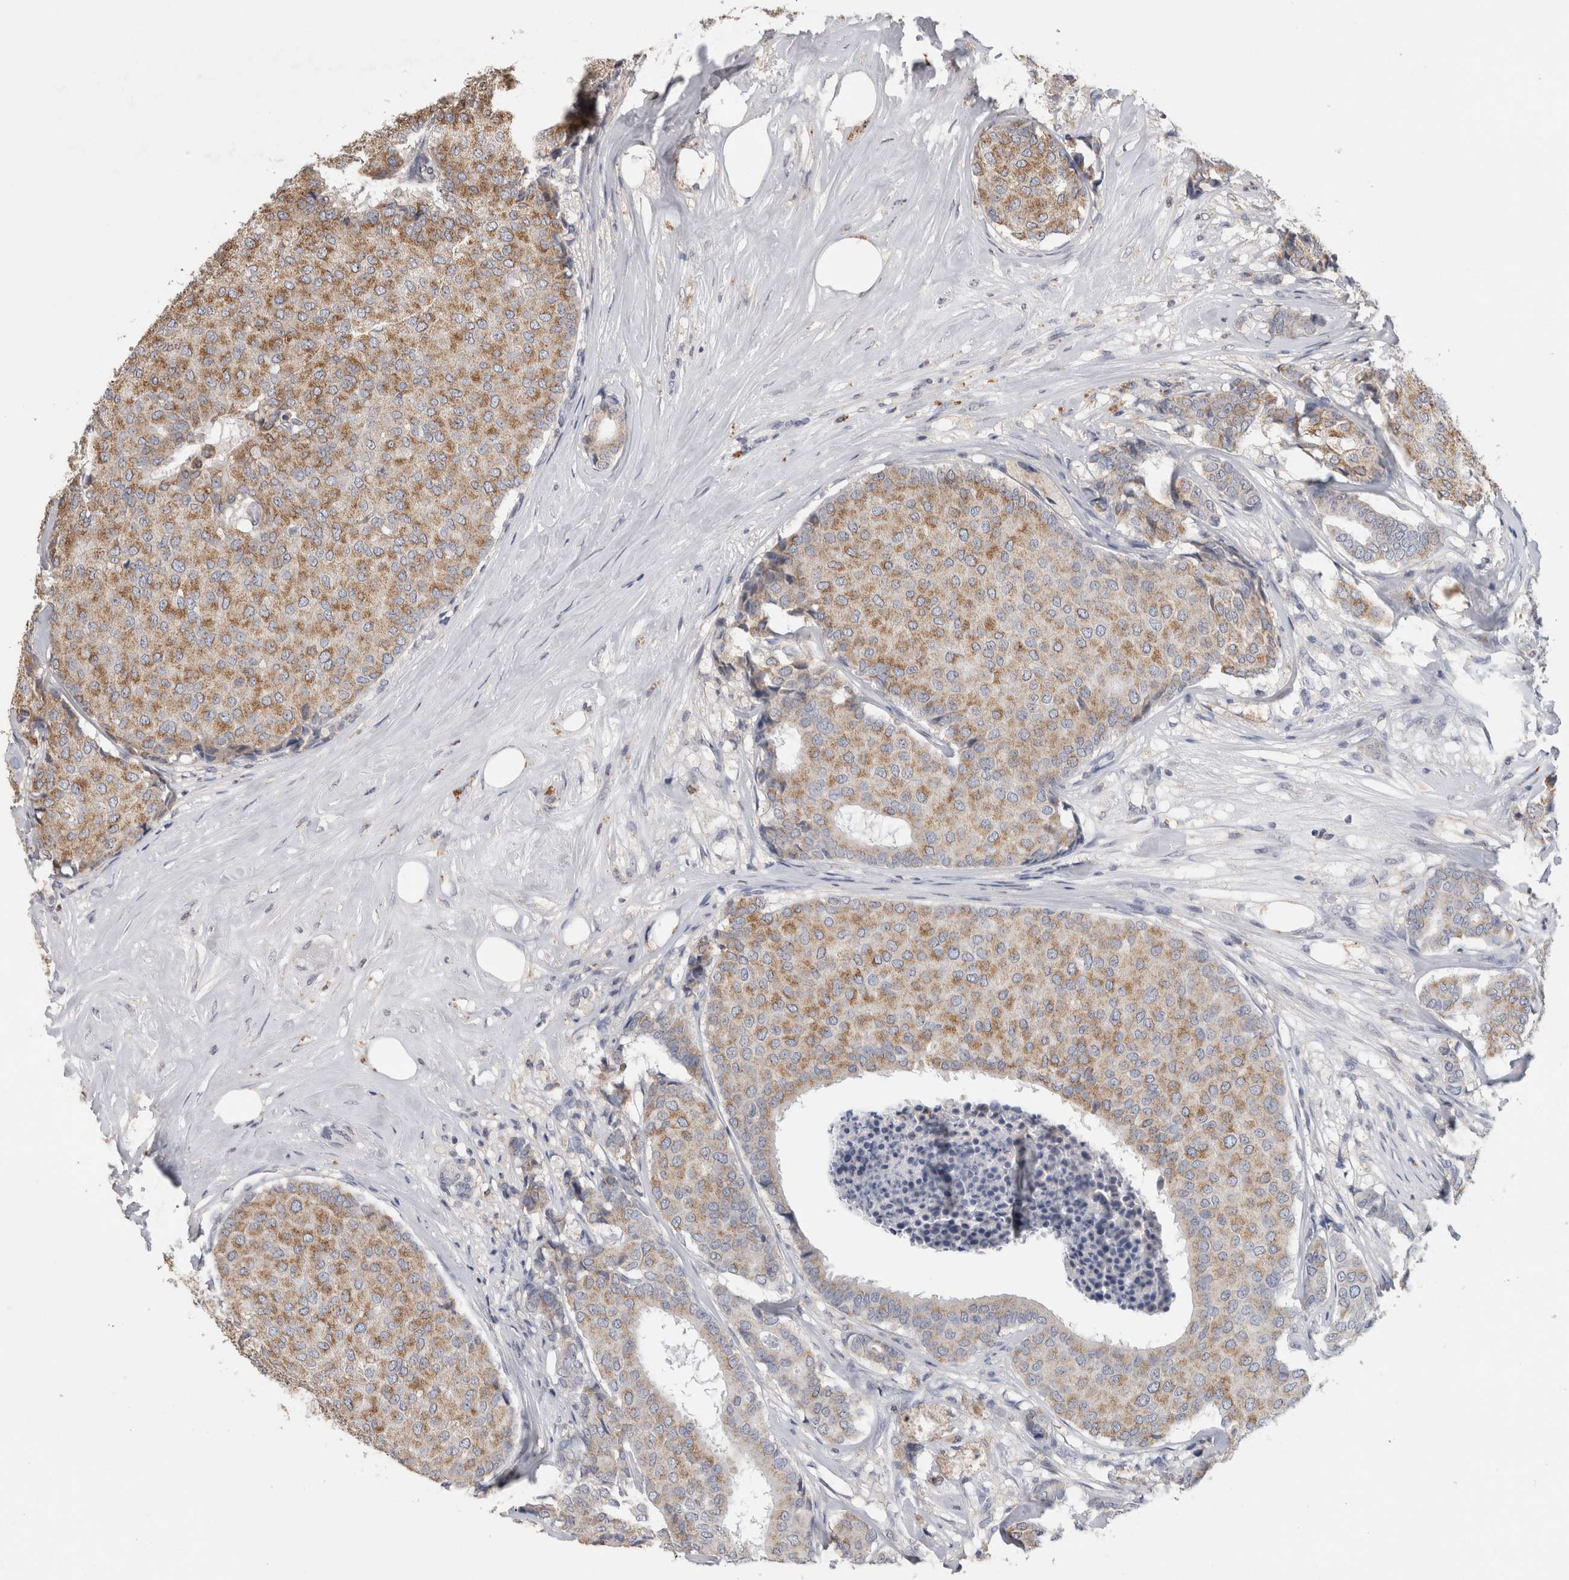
{"staining": {"intensity": "moderate", "quantity": ">75%", "location": "cytoplasmic/membranous"}, "tissue": "breast cancer", "cell_type": "Tumor cells", "image_type": "cancer", "snomed": [{"axis": "morphology", "description": "Duct carcinoma"}, {"axis": "topography", "description": "Breast"}], "caption": "IHC of breast cancer exhibits medium levels of moderate cytoplasmic/membranous staining in about >75% of tumor cells.", "gene": "CNTFR", "patient": {"sex": "female", "age": 75}}